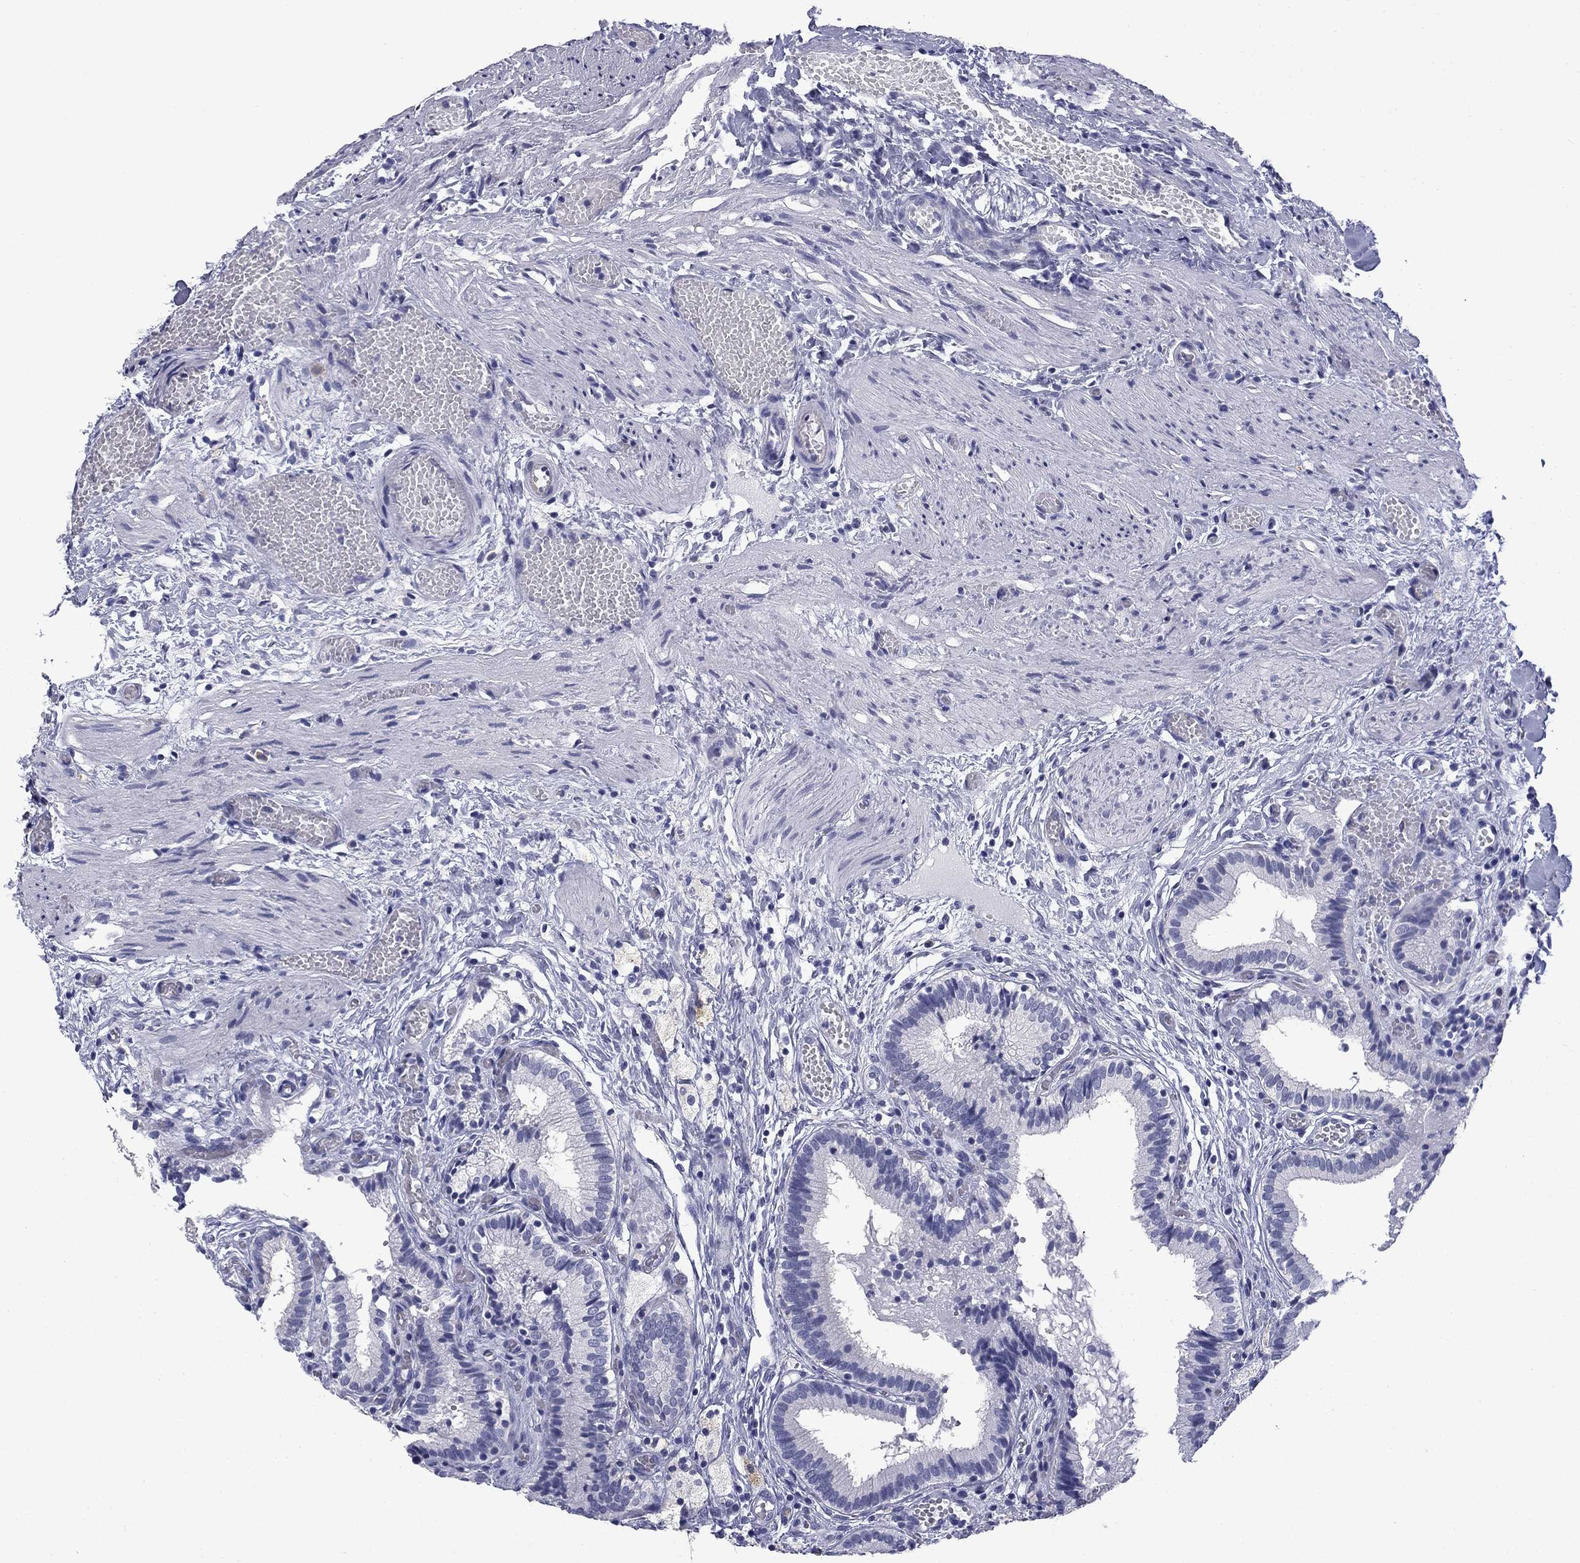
{"staining": {"intensity": "negative", "quantity": "none", "location": "none"}, "tissue": "gallbladder", "cell_type": "Glandular cells", "image_type": "normal", "snomed": [{"axis": "morphology", "description": "Normal tissue, NOS"}, {"axis": "topography", "description": "Gallbladder"}], "caption": "This is a micrograph of IHC staining of benign gallbladder, which shows no expression in glandular cells.", "gene": "BCL2L14", "patient": {"sex": "female", "age": 24}}